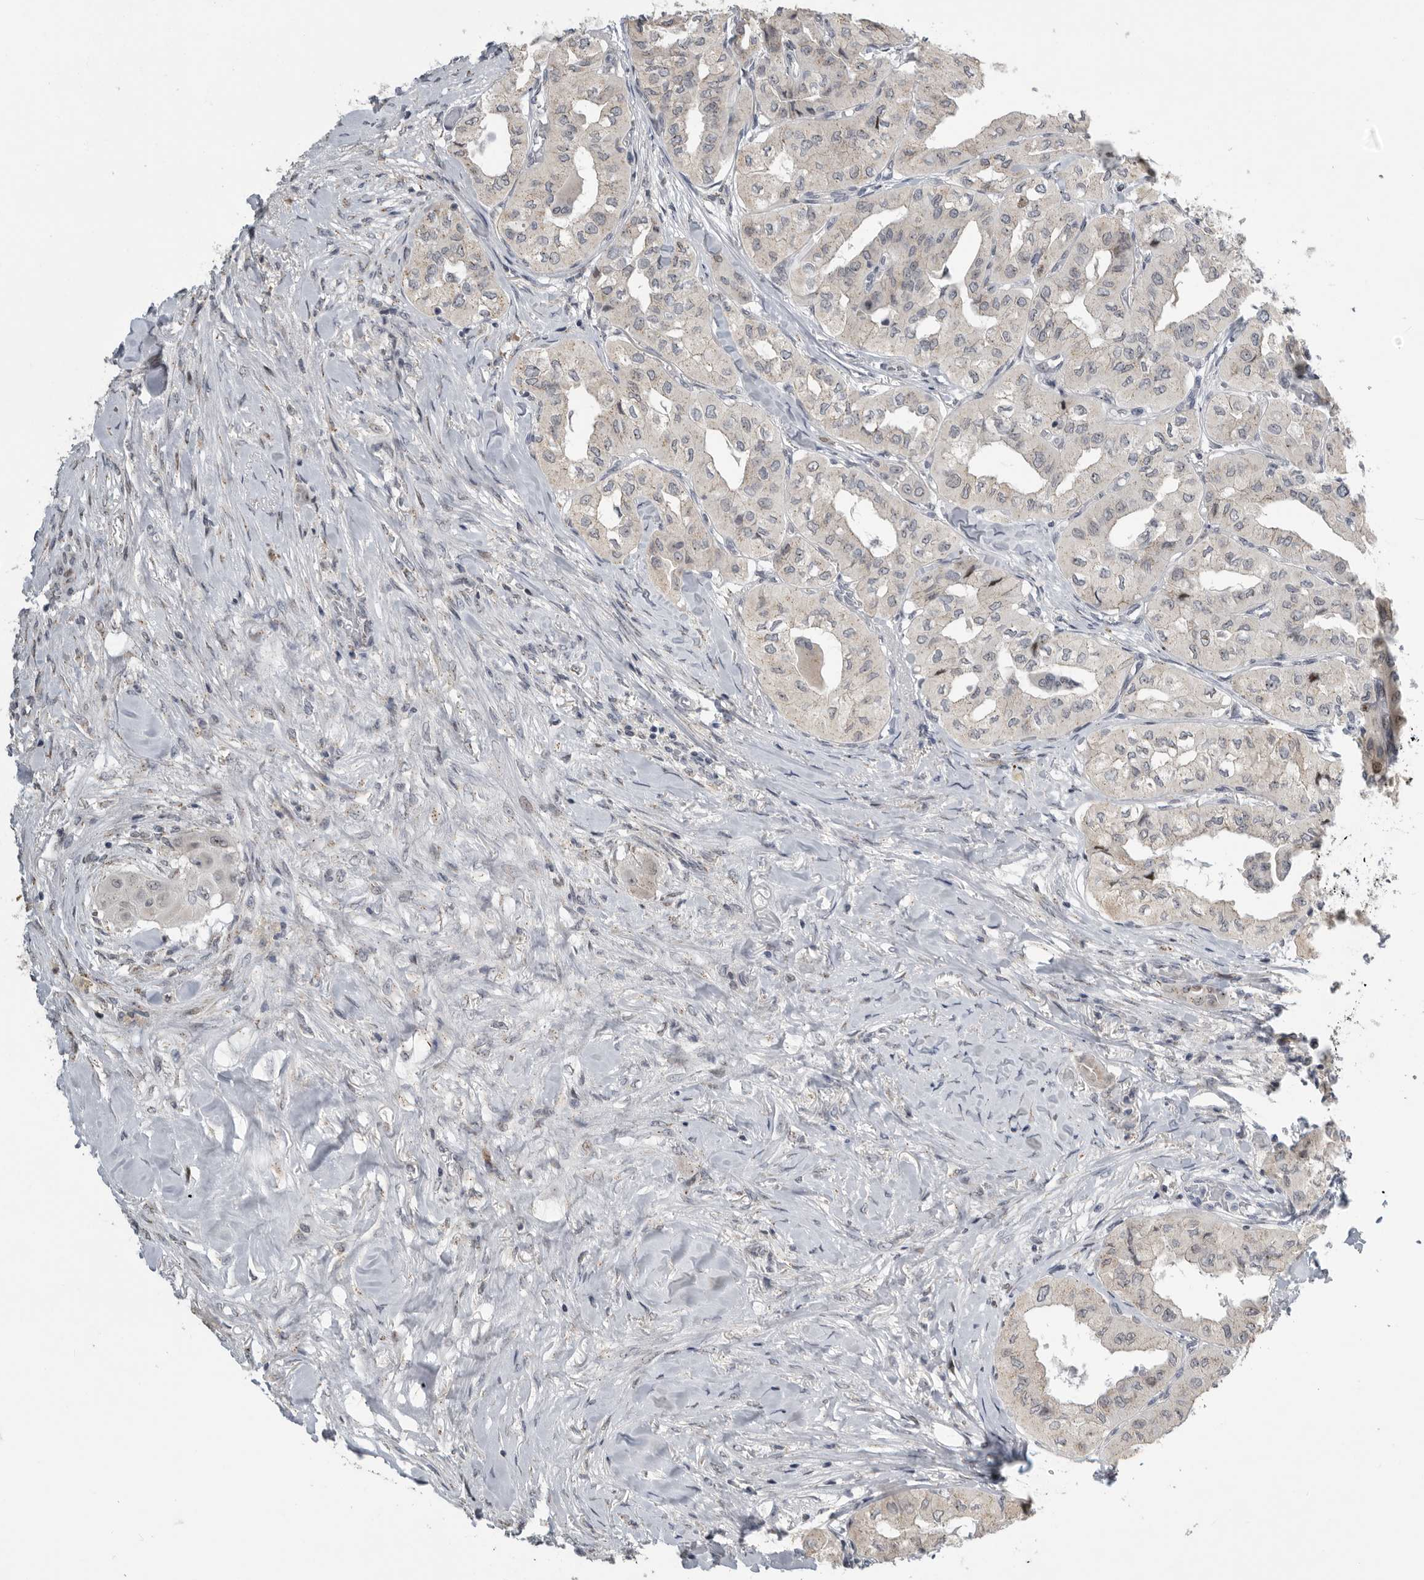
{"staining": {"intensity": "negative", "quantity": "none", "location": "none"}, "tissue": "thyroid cancer", "cell_type": "Tumor cells", "image_type": "cancer", "snomed": [{"axis": "morphology", "description": "Papillary adenocarcinoma, NOS"}, {"axis": "topography", "description": "Thyroid gland"}], "caption": "A high-resolution photomicrograph shows immunohistochemistry staining of papillary adenocarcinoma (thyroid), which demonstrates no significant positivity in tumor cells.", "gene": "PCMTD1", "patient": {"sex": "female", "age": 59}}